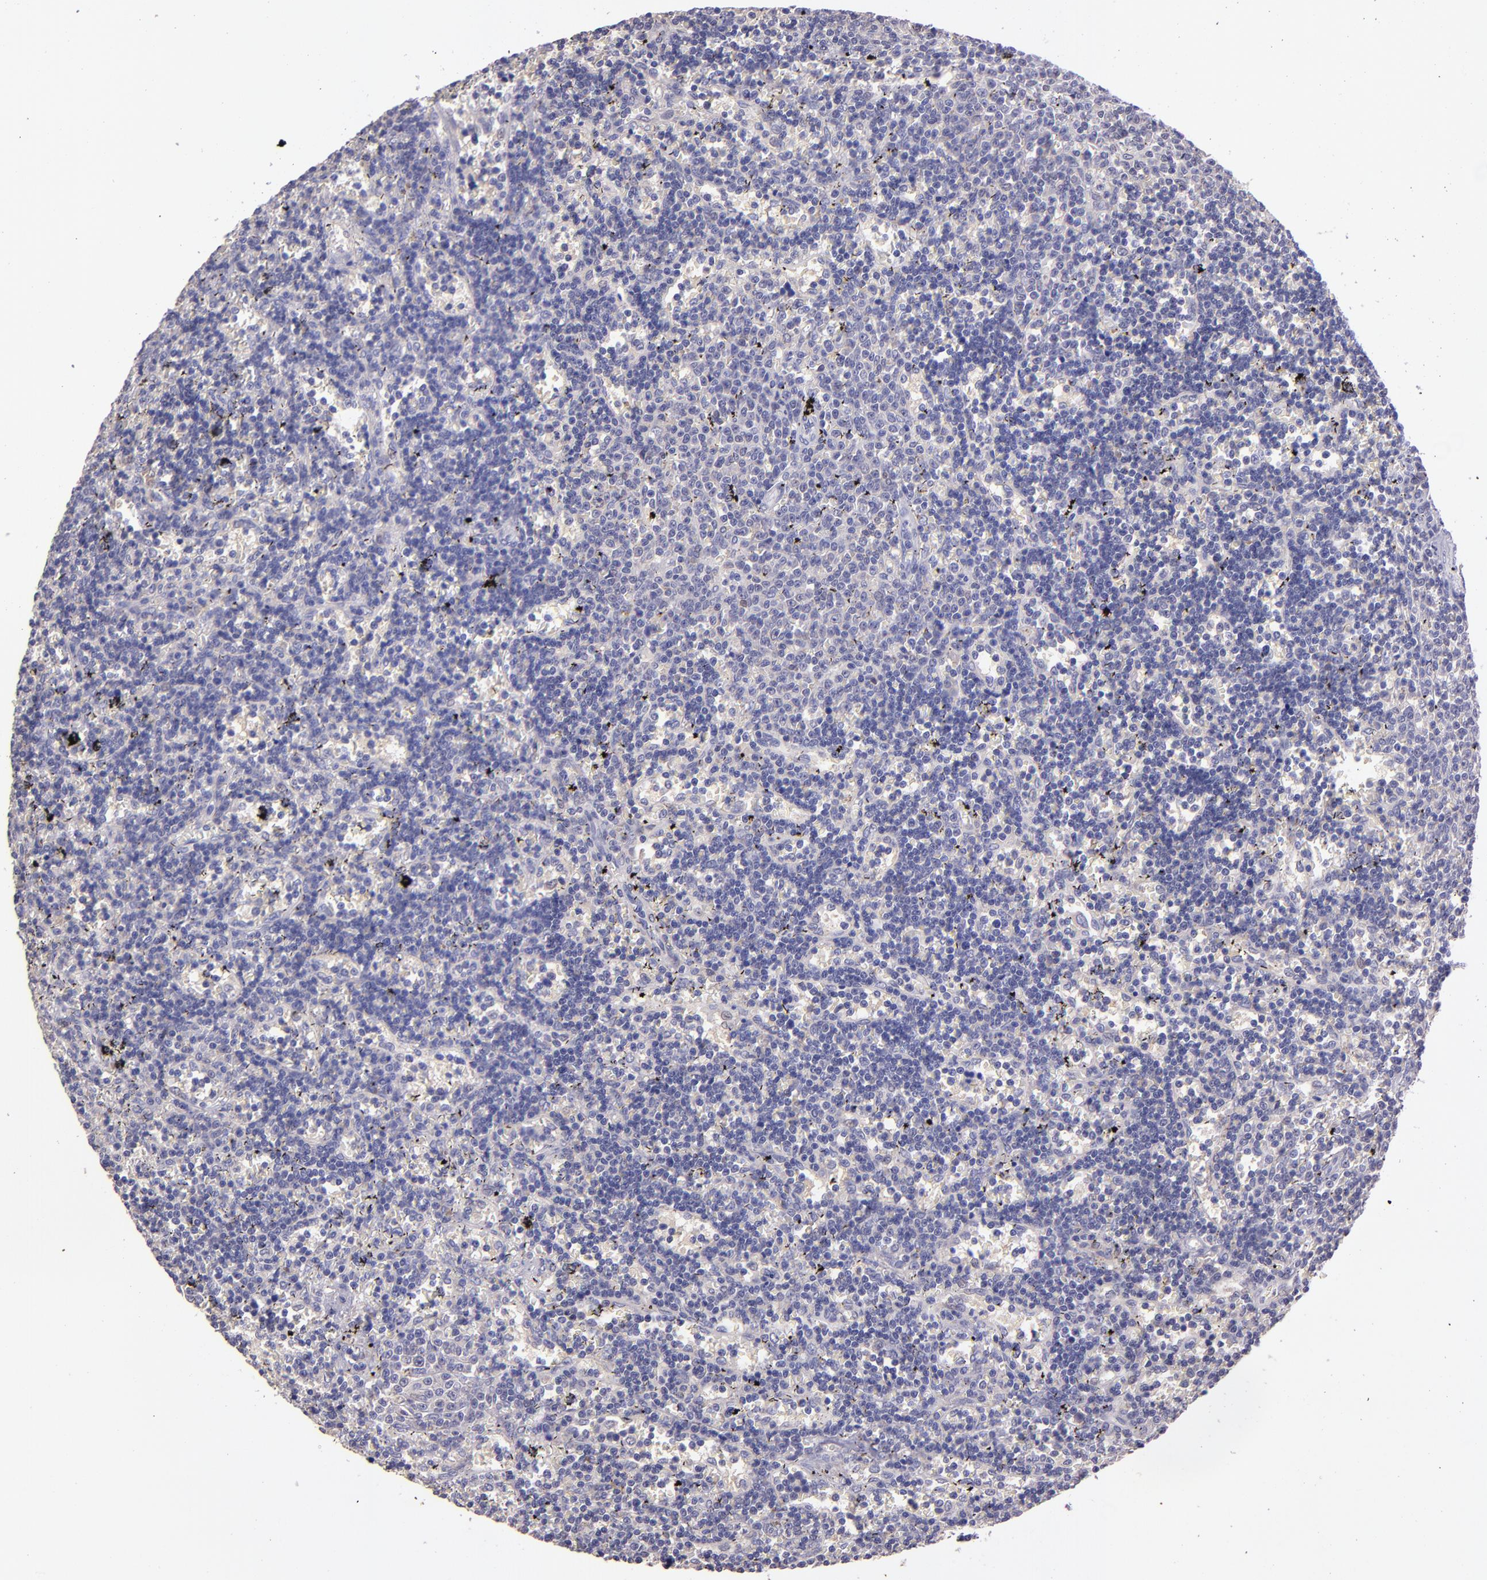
{"staining": {"intensity": "negative", "quantity": "none", "location": "none"}, "tissue": "lymphoma", "cell_type": "Tumor cells", "image_type": "cancer", "snomed": [{"axis": "morphology", "description": "Malignant lymphoma, non-Hodgkin's type, Low grade"}, {"axis": "topography", "description": "Spleen"}], "caption": "Photomicrograph shows no protein expression in tumor cells of lymphoma tissue.", "gene": "PAPPA", "patient": {"sex": "male", "age": 60}}